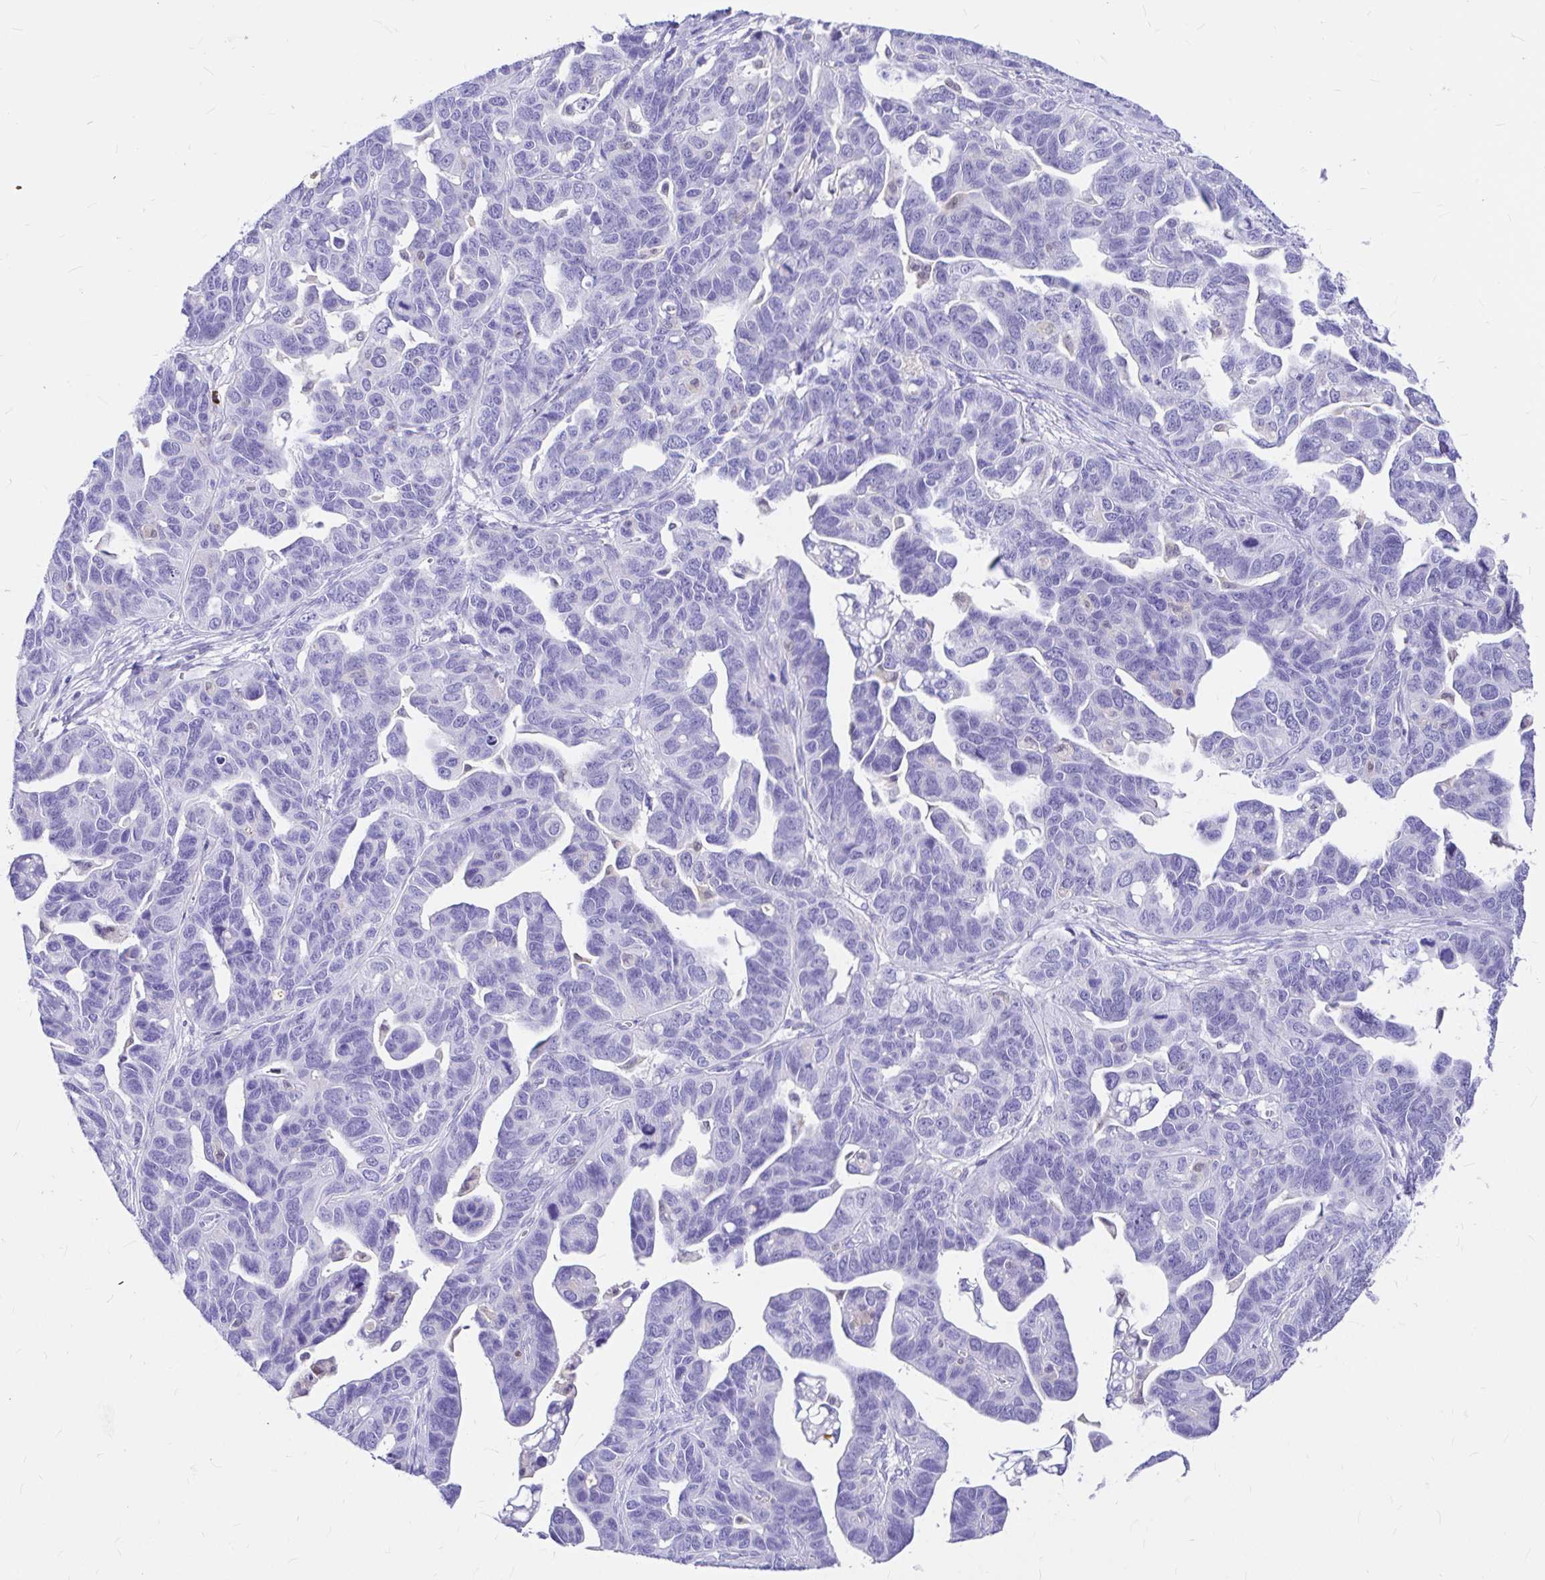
{"staining": {"intensity": "negative", "quantity": "none", "location": "none"}, "tissue": "ovarian cancer", "cell_type": "Tumor cells", "image_type": "cancer", "snomed": [{"axis": "morphology", "description": "Cystadenocarcinoma, serous, NOS"}, {"axis": "topography", "description": "Ovary"}], "caption": "Tumor cells show no significant positivity in ovarian cancer.", "gene": "CLEC1B", "patient": {"sex": "female", "age": 69}}